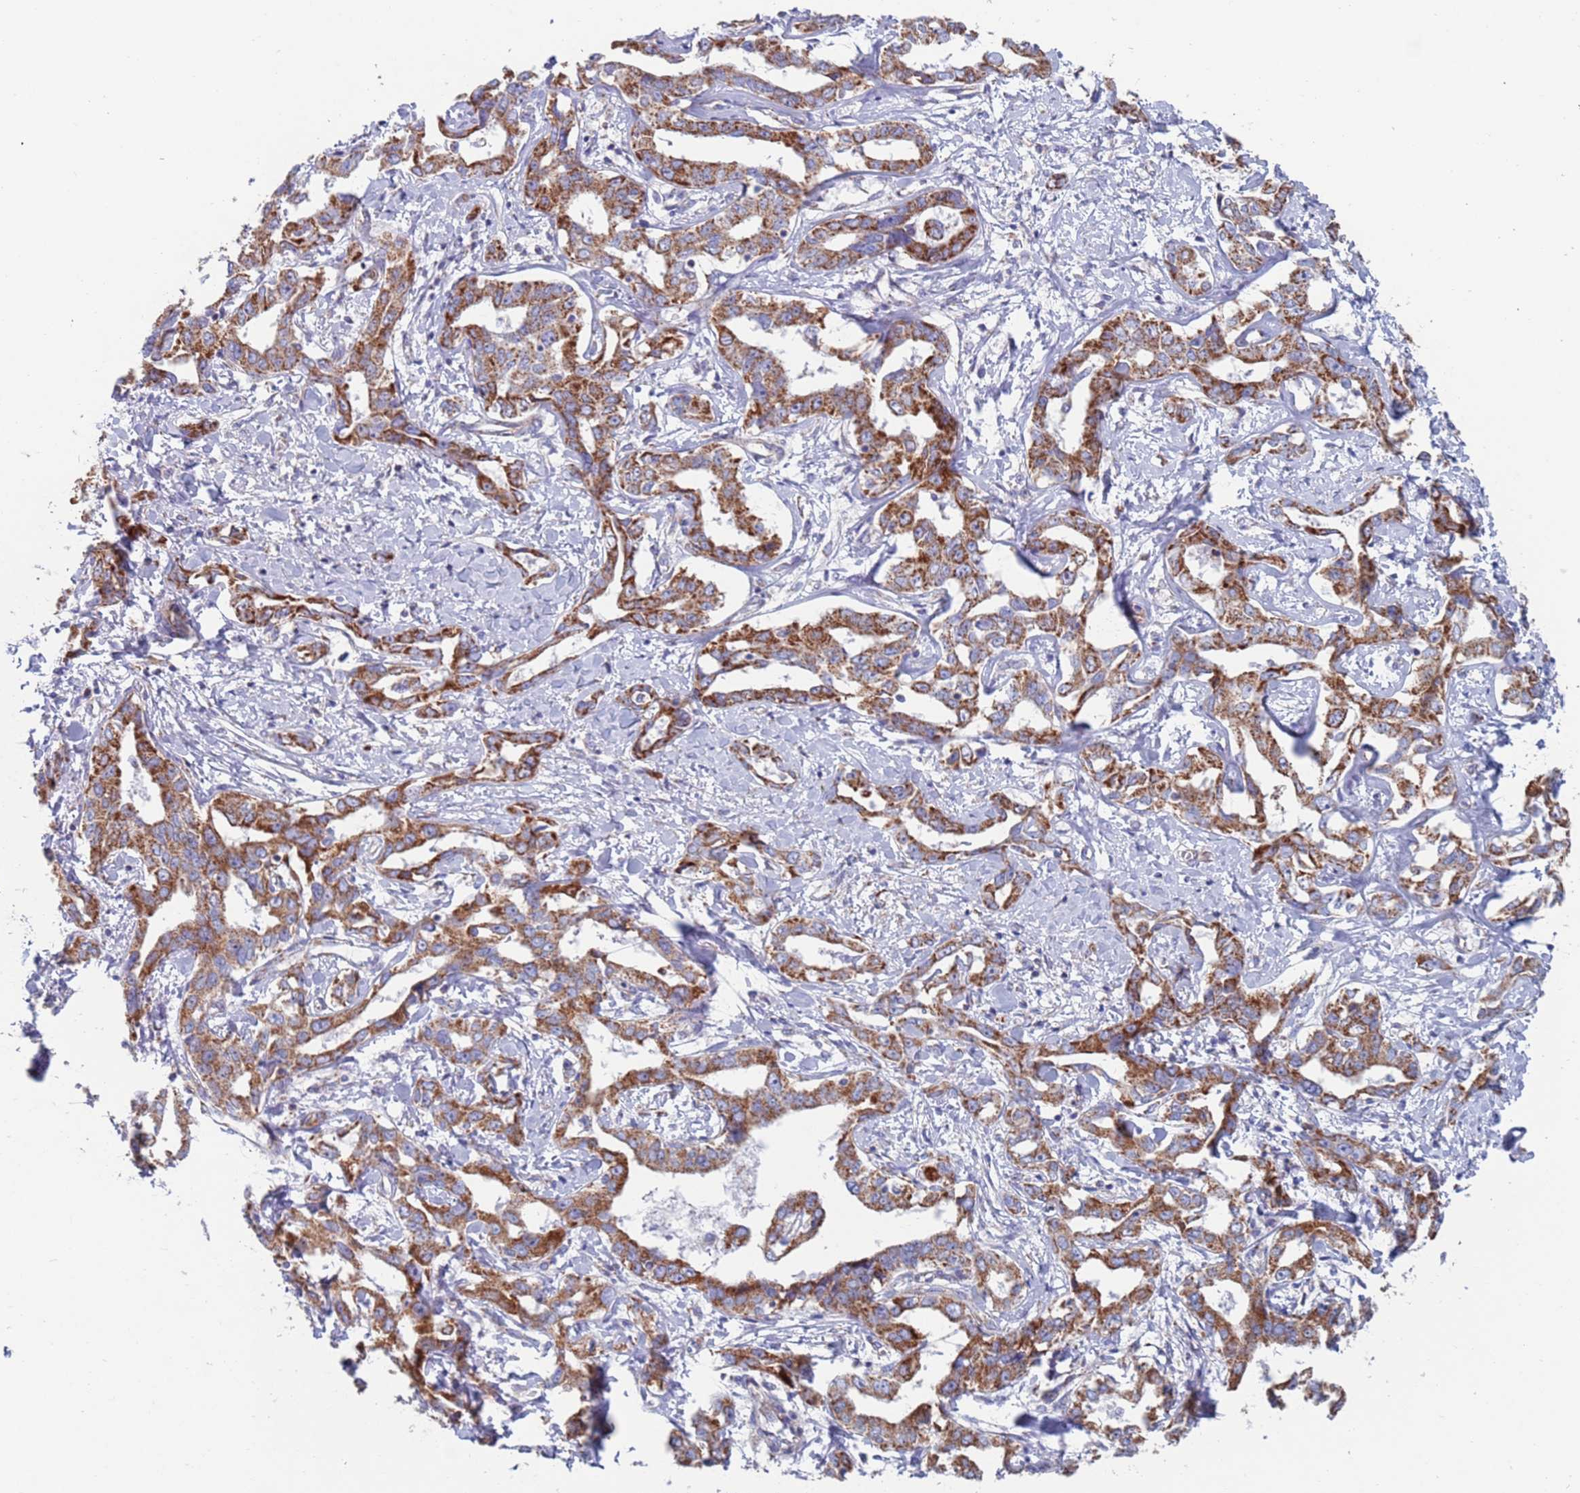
{"staining": {"intensity": "moderate", "quantity": ">75%", "location": "cytoplasmic/membranous"}, "tissue": "liver cancer", "cell_type": "Tumor cells", "image_type": "cancer", "snomed": [{"axis": "morphology", "description": "Cholangiocarcinoma"}, {"axis": "topography", "description": "Liver"}], "caption": "A photomicrograph showing moderate cytoplasmic/membranous positivity in approximately >75% of tumor cells in liver cancer, as visualized by brown immunohistochemical staining.", "gene": "MRPL22", "patient": {"sex": "male", "age": 59}}